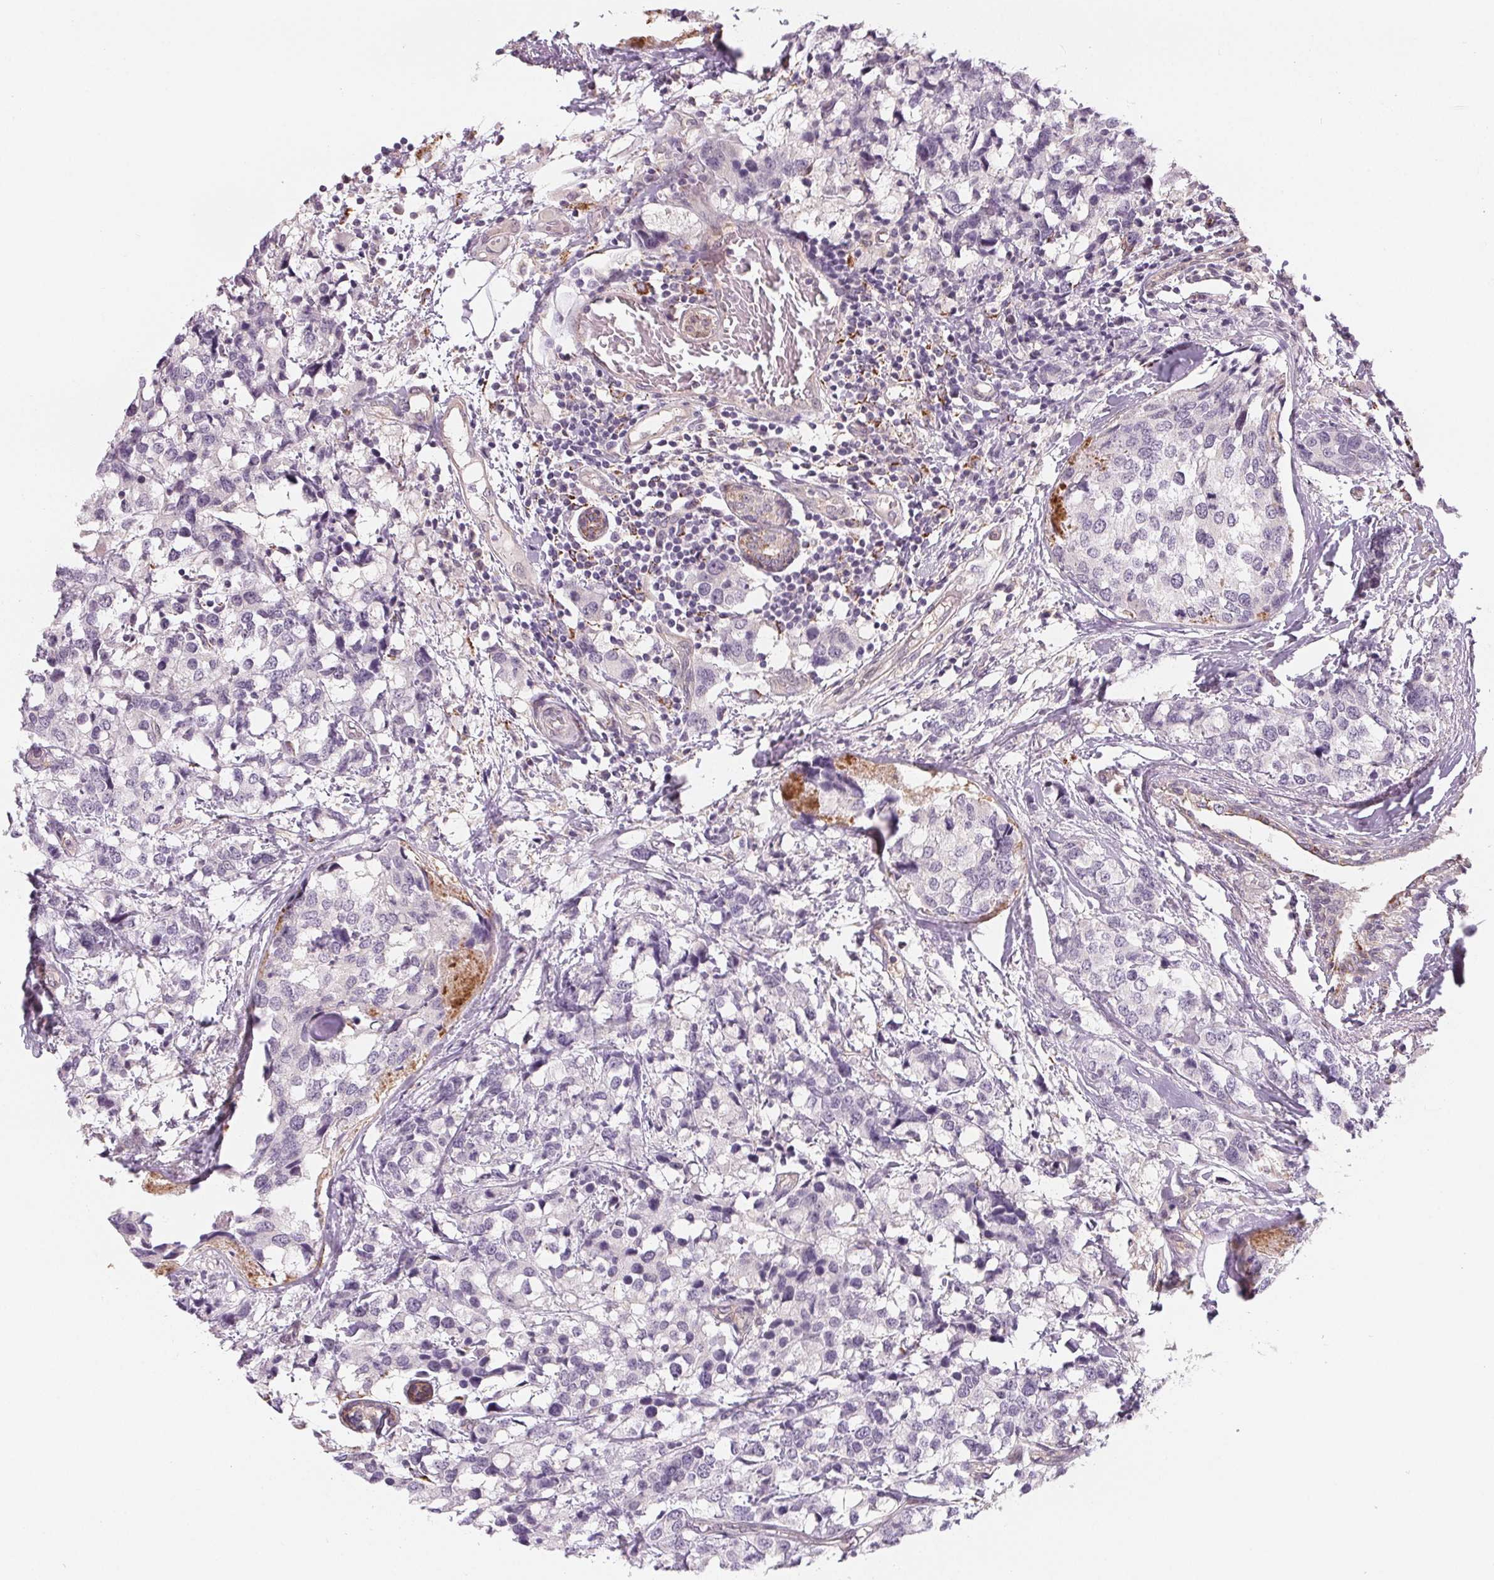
{"staining": {"intensity": "negative", "quantity": "none", "location": "none"}, "tissue": "breast cancer", "cell_type": "Tumor cells", "image_type": "cancer", "snomed": [{"axis": "morphology", "description": "Lobular carcinoma"}, {"axis": "topography", "description": "Breast"}], "caption": "Immunohistochemistry of breast cancer reveals no staining in tumor cells. (DAB (3,3'-diaminobenzidine) IHC with hematoxylin counter stain).", "gene": "CFC1", "patient": {"sex": "female", "age": 59}}